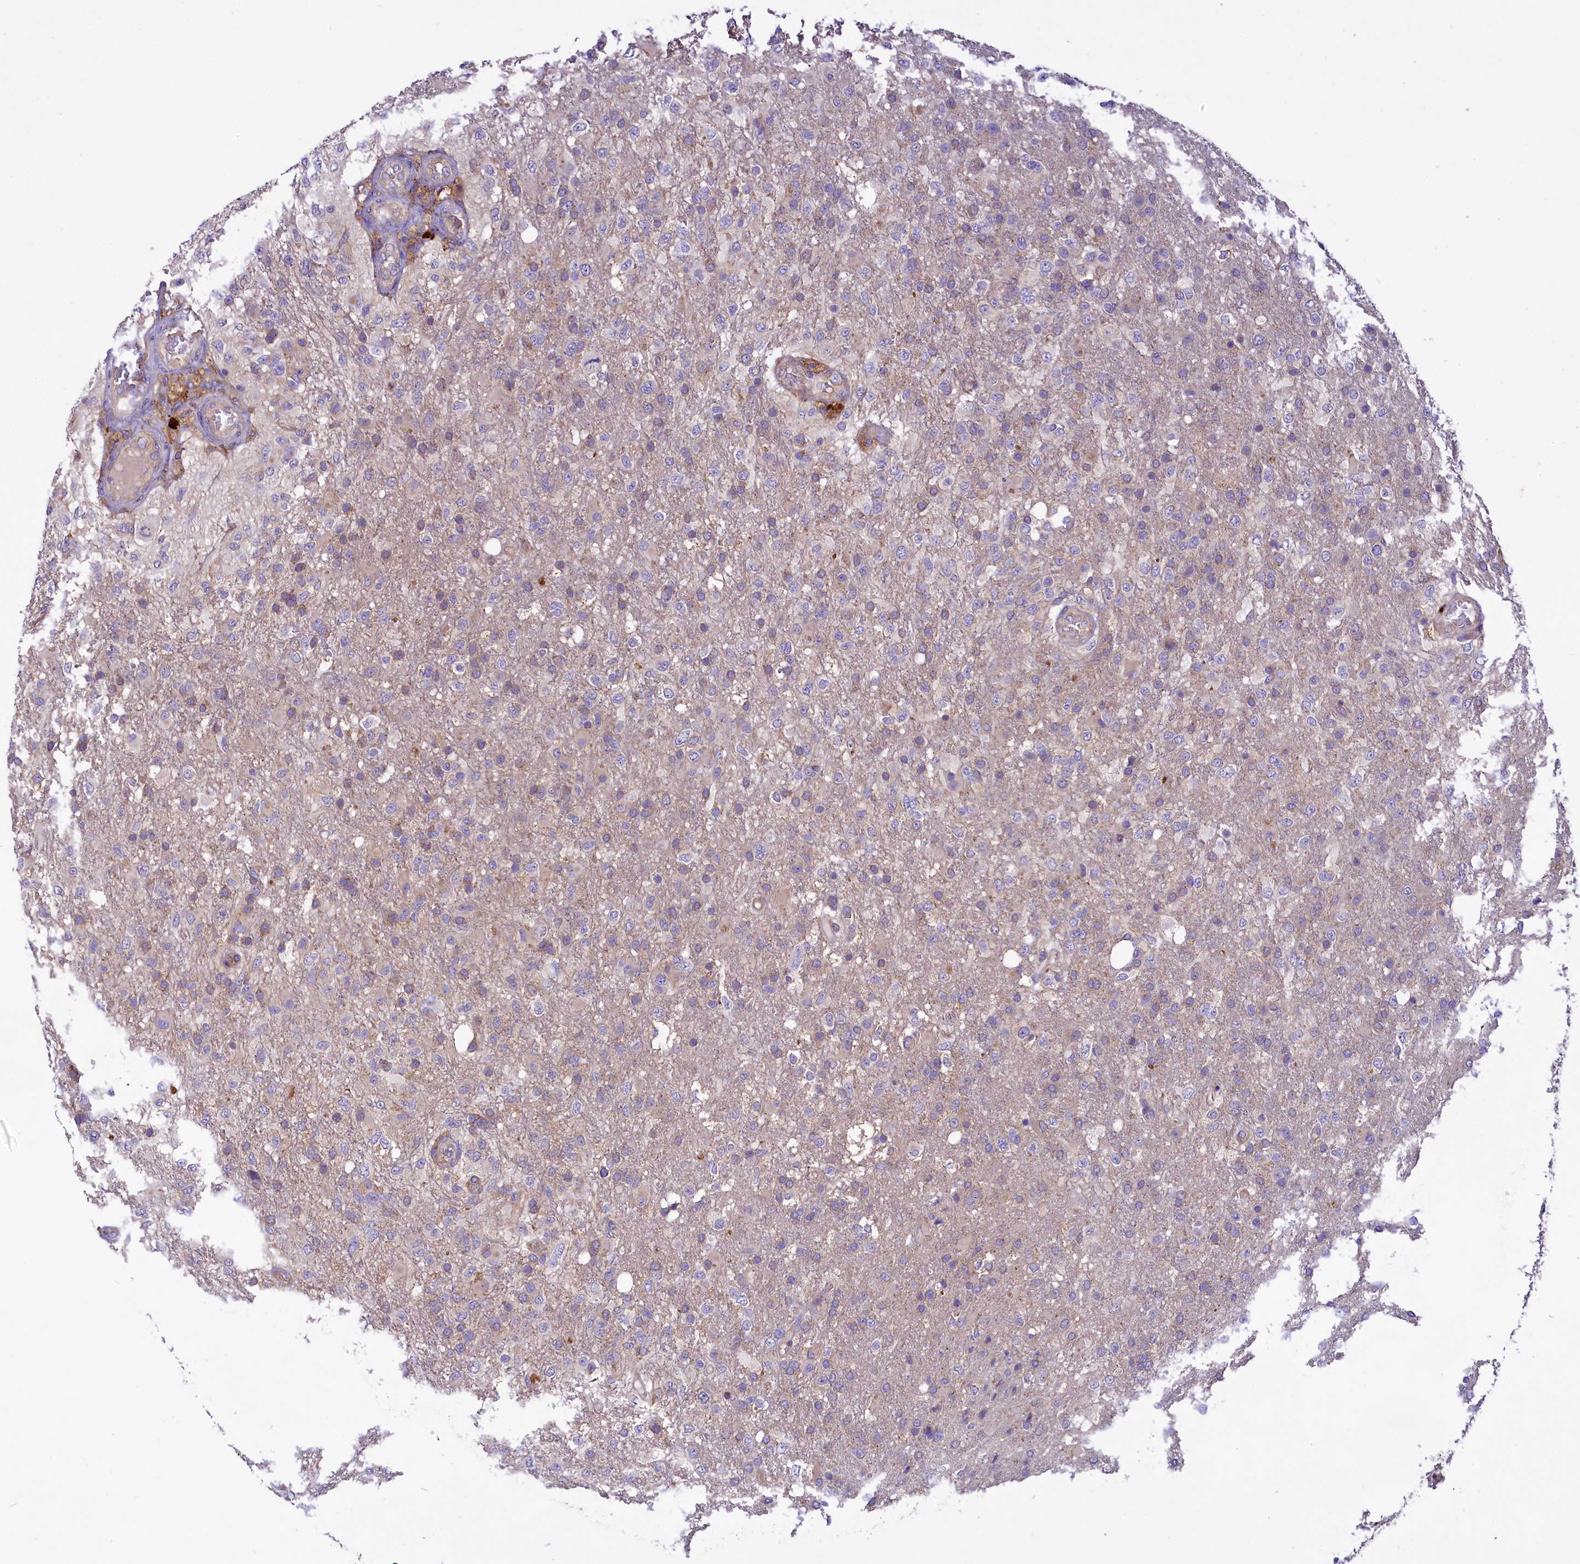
{"staining": {"intensity": "weak", "quantity": "25%-75%", "location": "cytoplasmic/membranous"}, "tissue": "glioma", "cell_type": "Tumor cells", "image_type": "cancer", "snomed": [{"axis": "morphology", "description": "Glioma, malignant, High grade"}, {"axis": "topography", "description": "Brain"}], "caption": "Approximately 25%-75% of tumor cells in glioma reveal weak cytoplasmic/membranous protein positivity as visualized by brown immunohistochemical staining.", "gene": "PEMT", "patient": {"sex": "female", "age": 74}}